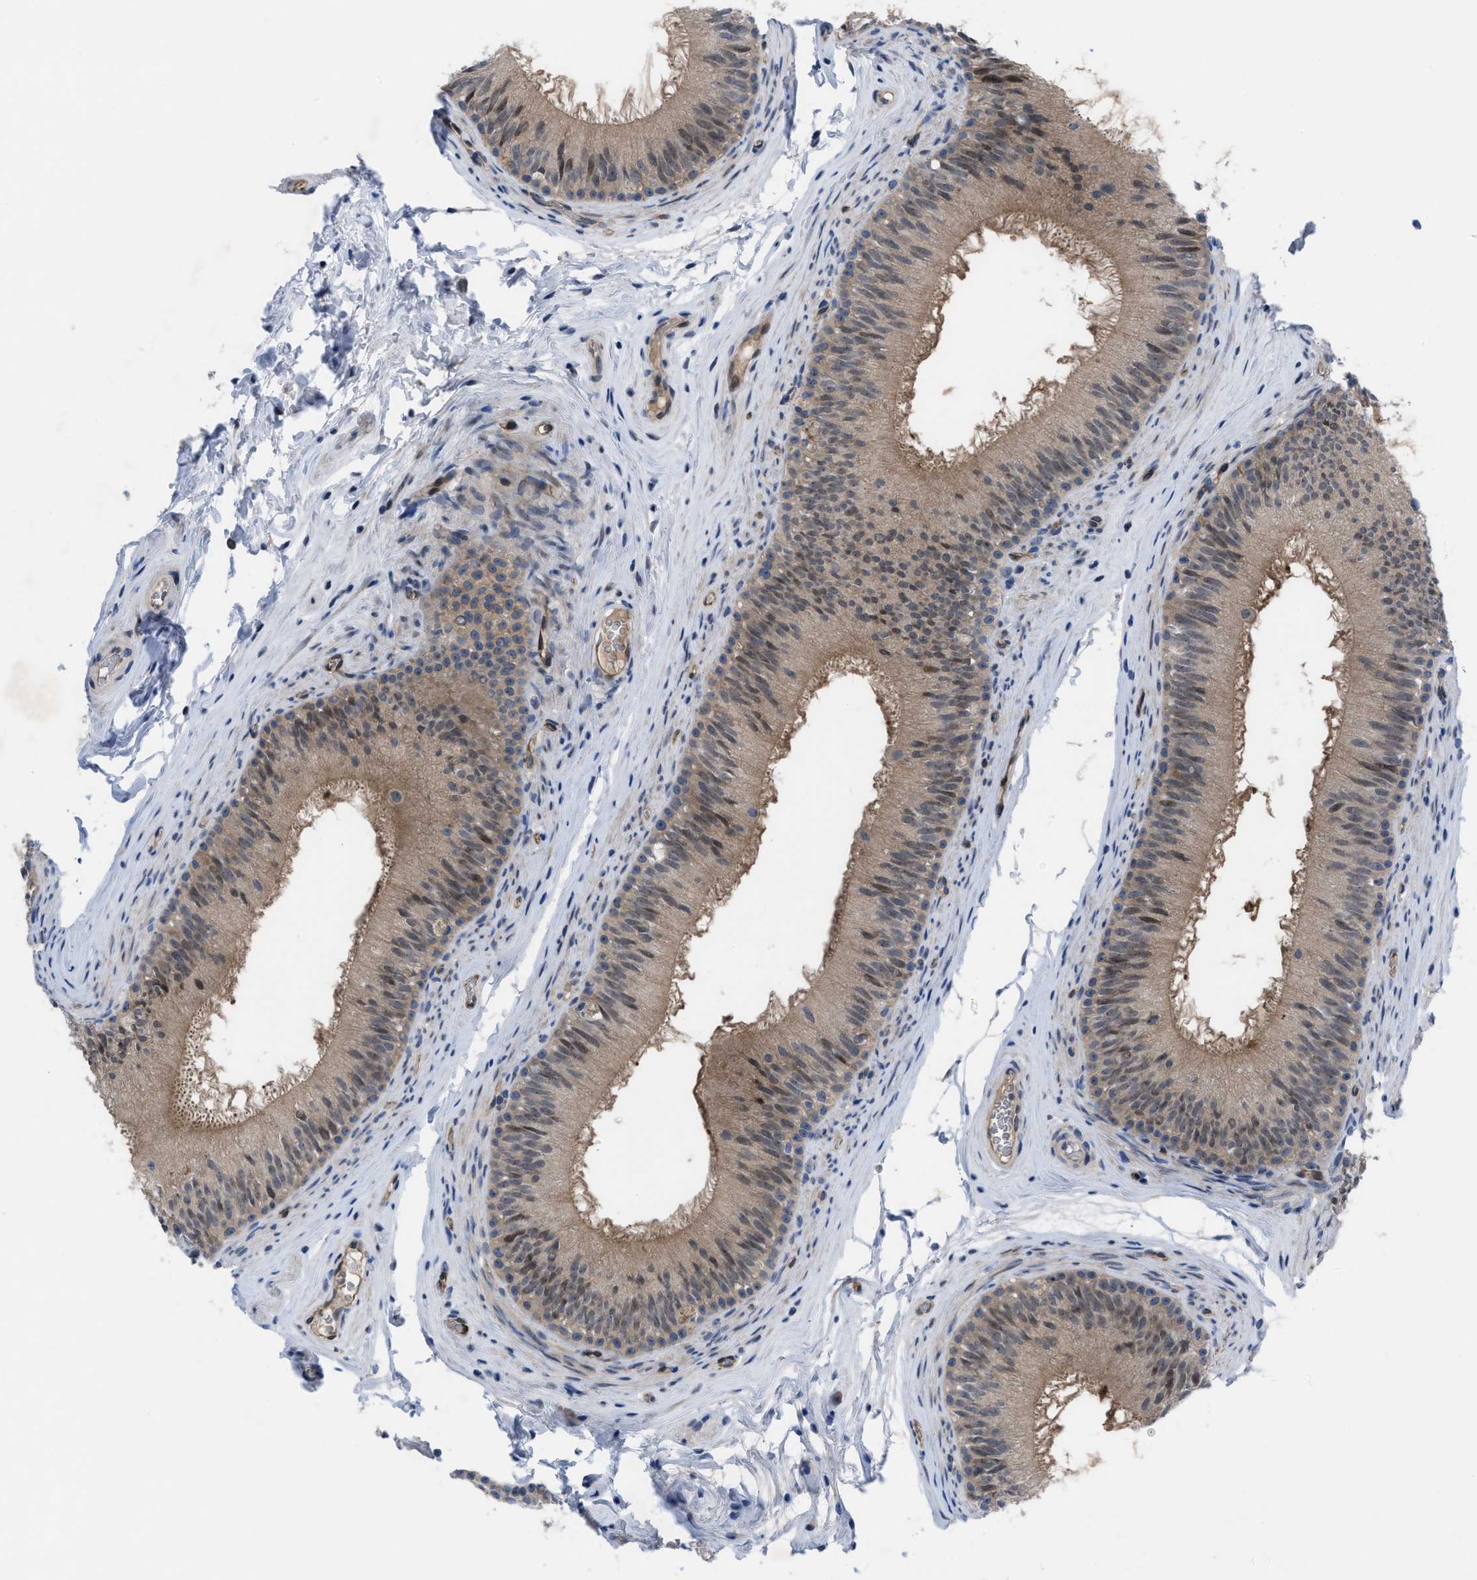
{"staining": {"intensity": "moderate", "quantity": "25%-75%", "location": "cytoplasmic/membranous"}, "tissue": "epididymis", "cell_type": "Glandular cells", "image_type": "normal", "snomed": [{"axis": "morphology", "description": "Normal tissue, NOS"}, {"axis": "topography", "description": "Testis"}, {"axis": "topography", "description": "Epididymis"}], "caption": "Immunohistochemistry (IHC) image of benign epididymis: epididymis stained using immunohistochemistry reveals medium levels of moderate protein expression localized specifically in the cytoplasmic/membranous of glandular cells, appearing as a cytoplasmic/membranous brown color.", "gene": "IL17RE", "patient": {"sex": "male", "age": 36}}